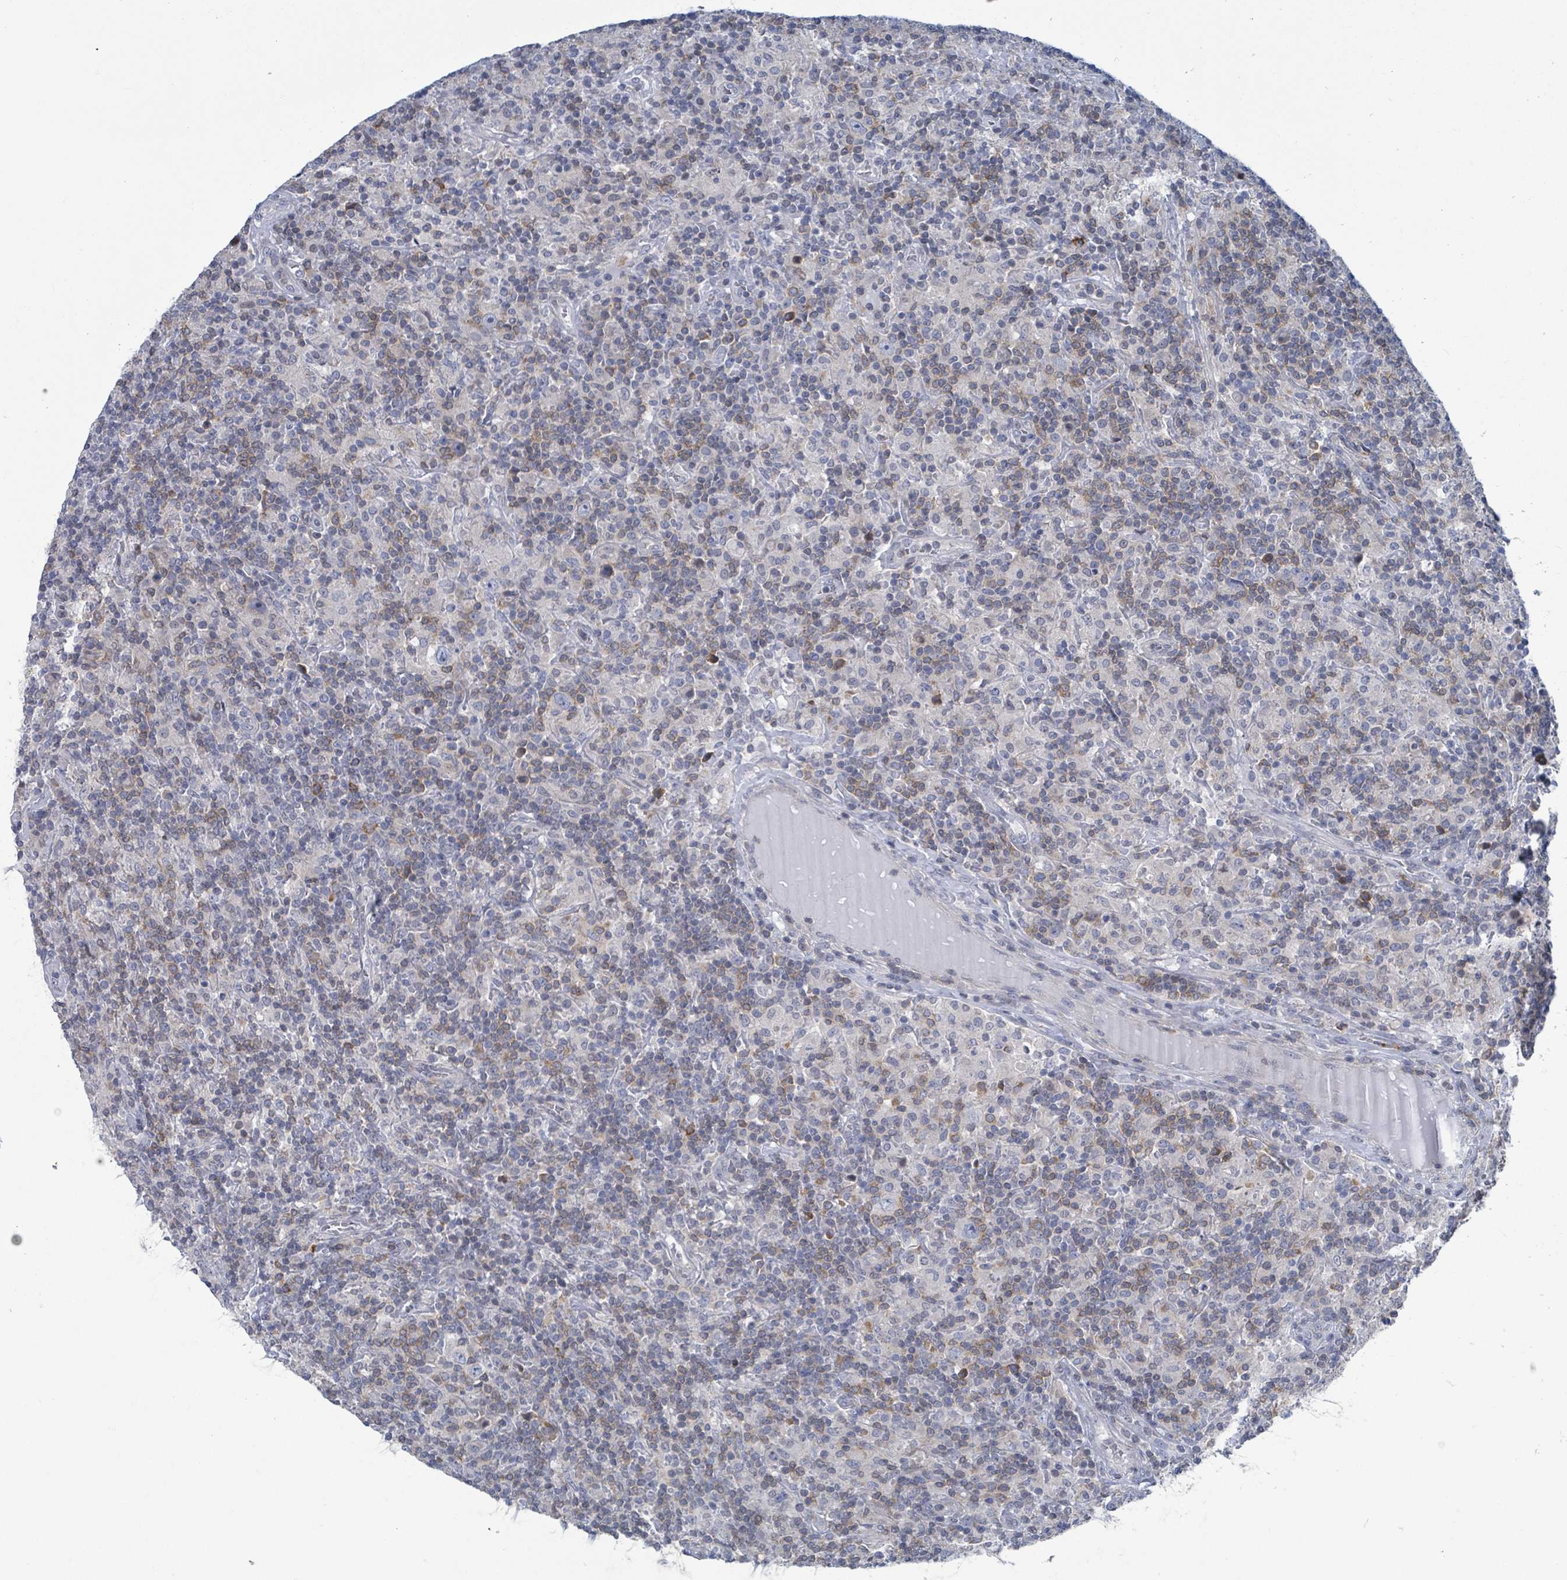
{"staining": {"intensity": "negative", "quantity": "none", "location": "none"}, "tissue": "lymphoma", "cell_type": "Tumor cells", "image_type": "cancer", "snomed": [{"axis": "morphology", "description": "Hodgkin's disease, NOS"}, {"axis": "topography", "description": "Lymph node"}], "caption": "Photomicrograph shows no significant protein positivity in tumor cells of Hodgkin's disease. Nuclei are stained in blue.", "gene": "DGKZ", "patient": {"sex": "male", "age": 70}}